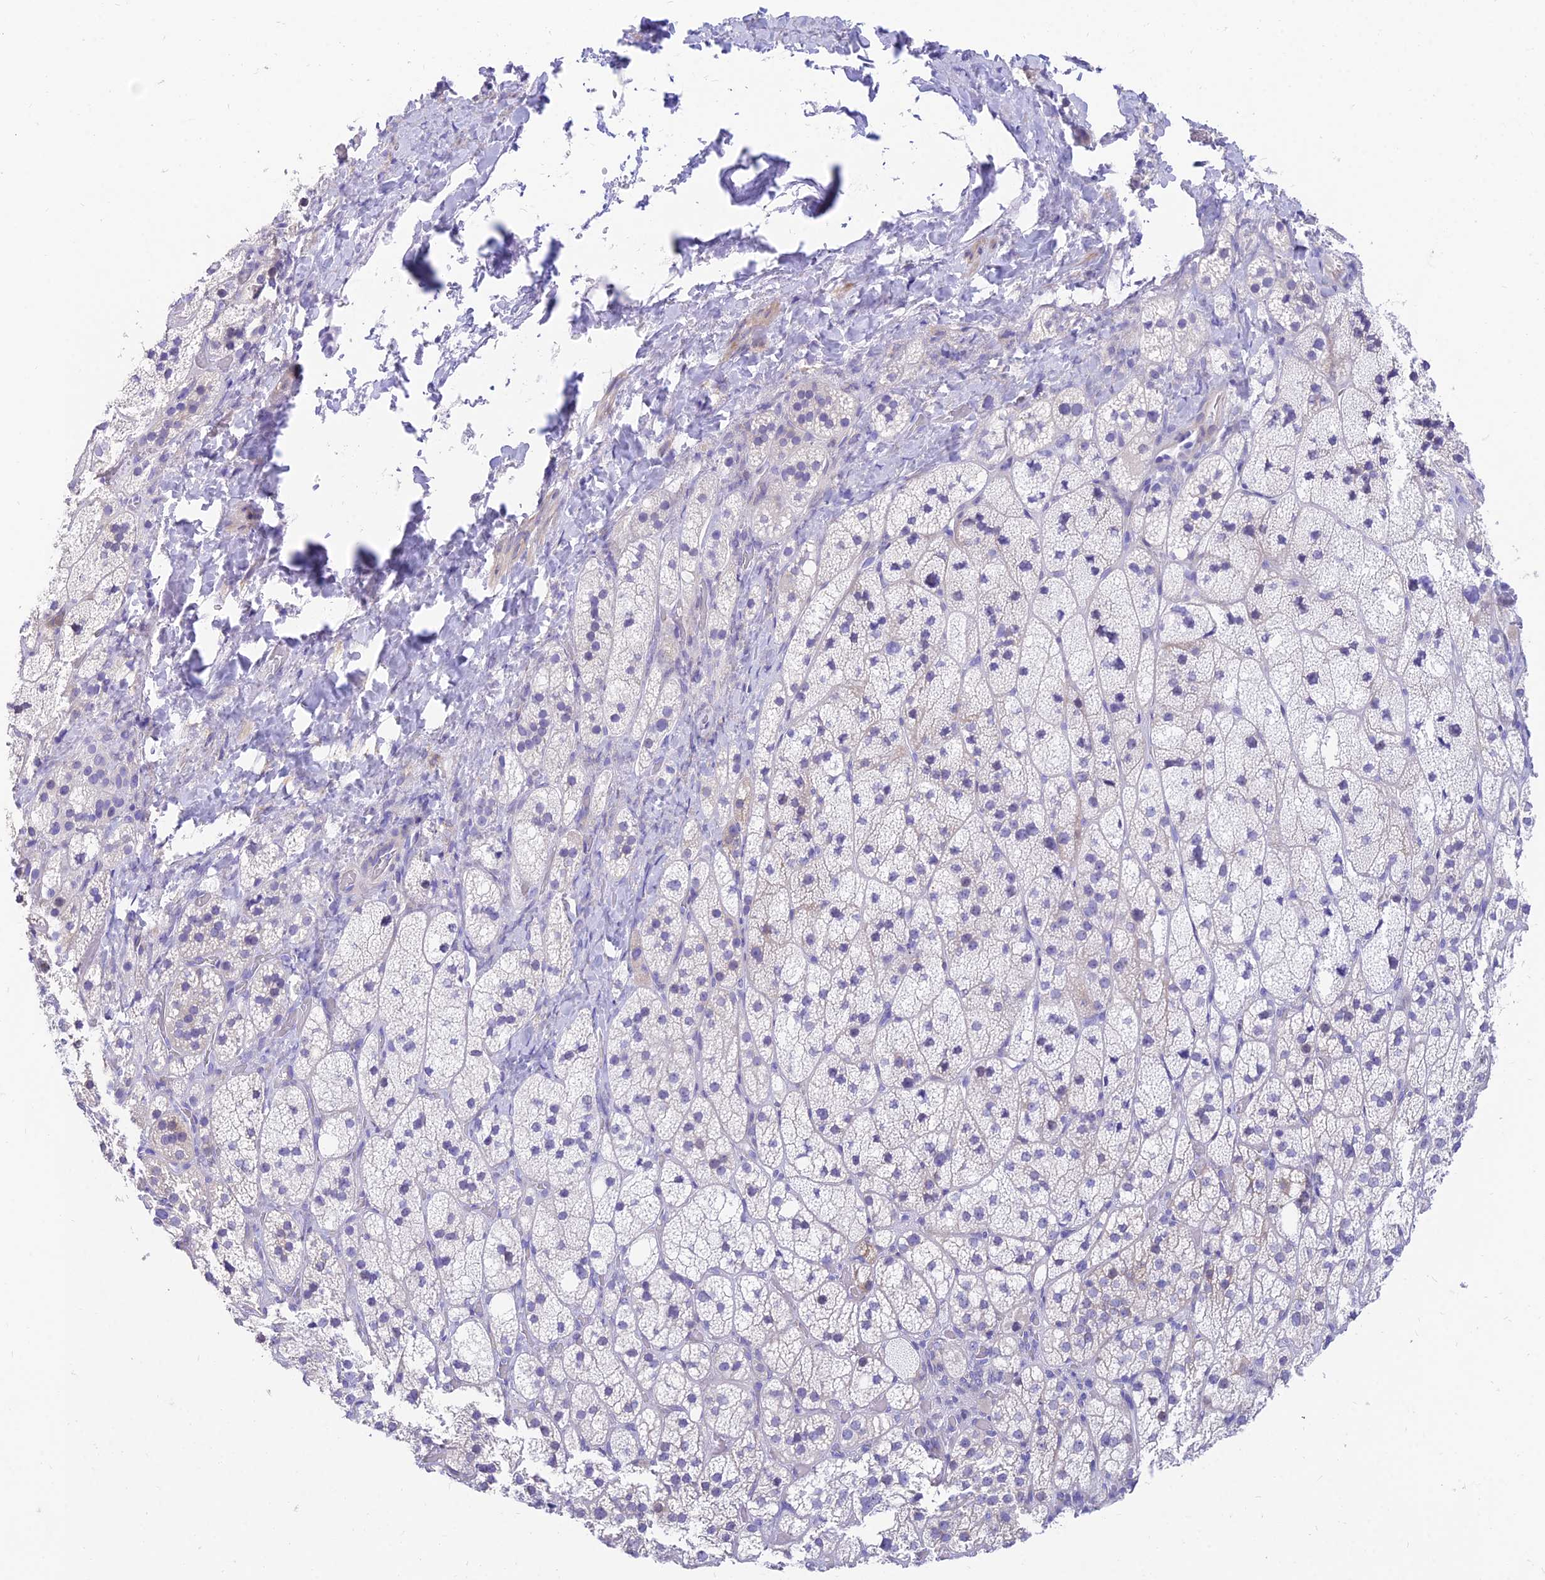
{"staining": {"intensity": "negative", "quantity": "none", "location": "none"}, "tissue": "adrenal gland", "cell_type": "Glandular cells", "image_type": "normal", "snomed": [{"axis": "morphology", "description": "Normal tissue, NOS"}, {"axis": "topography", "description": "Adrenal gland"}], "caption": "Immunohistochemistry (IHC) of benign human adrenal gland reveals no positivity in glandular cells. Brightfield microscopy of immunohistochemistry stained with DAB (brown) and hematoxylin (blue), captured at high magnification.", "gene": "TAC3", "patient": {"sex": "male", "age": 61}}